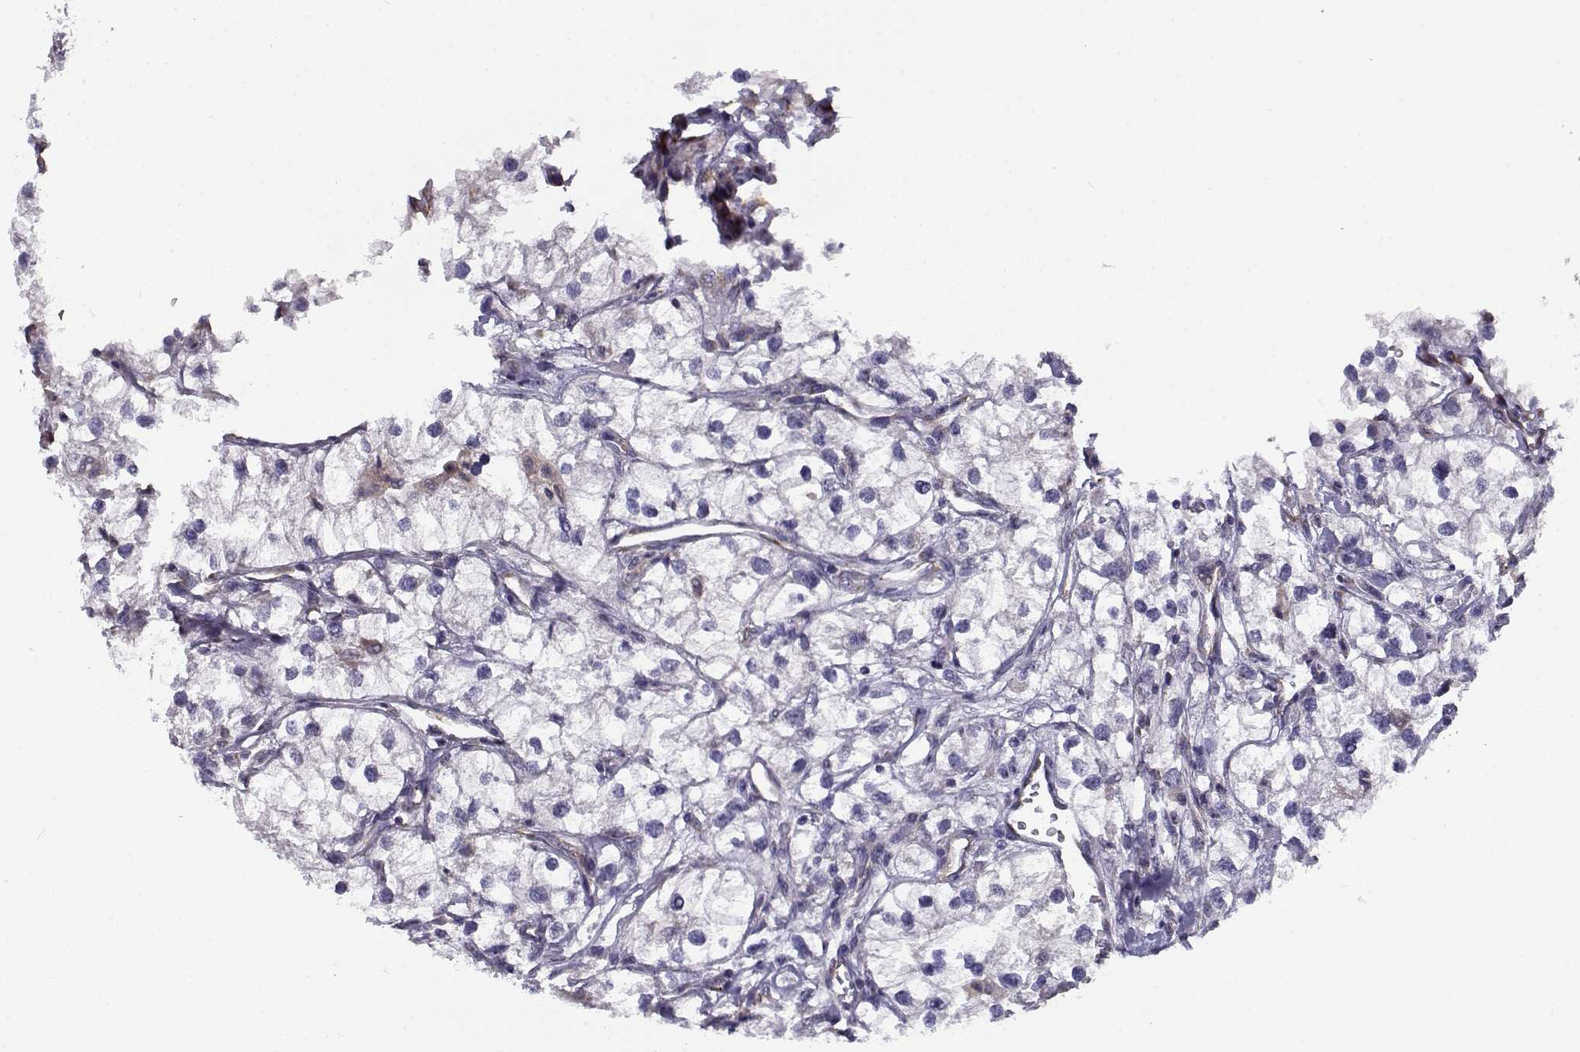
{"staining": {"intensity": "negative", "quantity": "none", "location": "none"}, "tissue": "renal cancer", "cell_type": "Tumor cells", "image_type": "cancer", "snomed": [{"axis": "morphology", "description": "Adenocarcinoma, NOS"}, {"axis": "topography", "description": "Kidney"}], "caption": "The image demonstrates no significant expression in tumor cells of renal cancer.", "gene": "BEND6", "patient": {"sex": "male", "age": 59}}